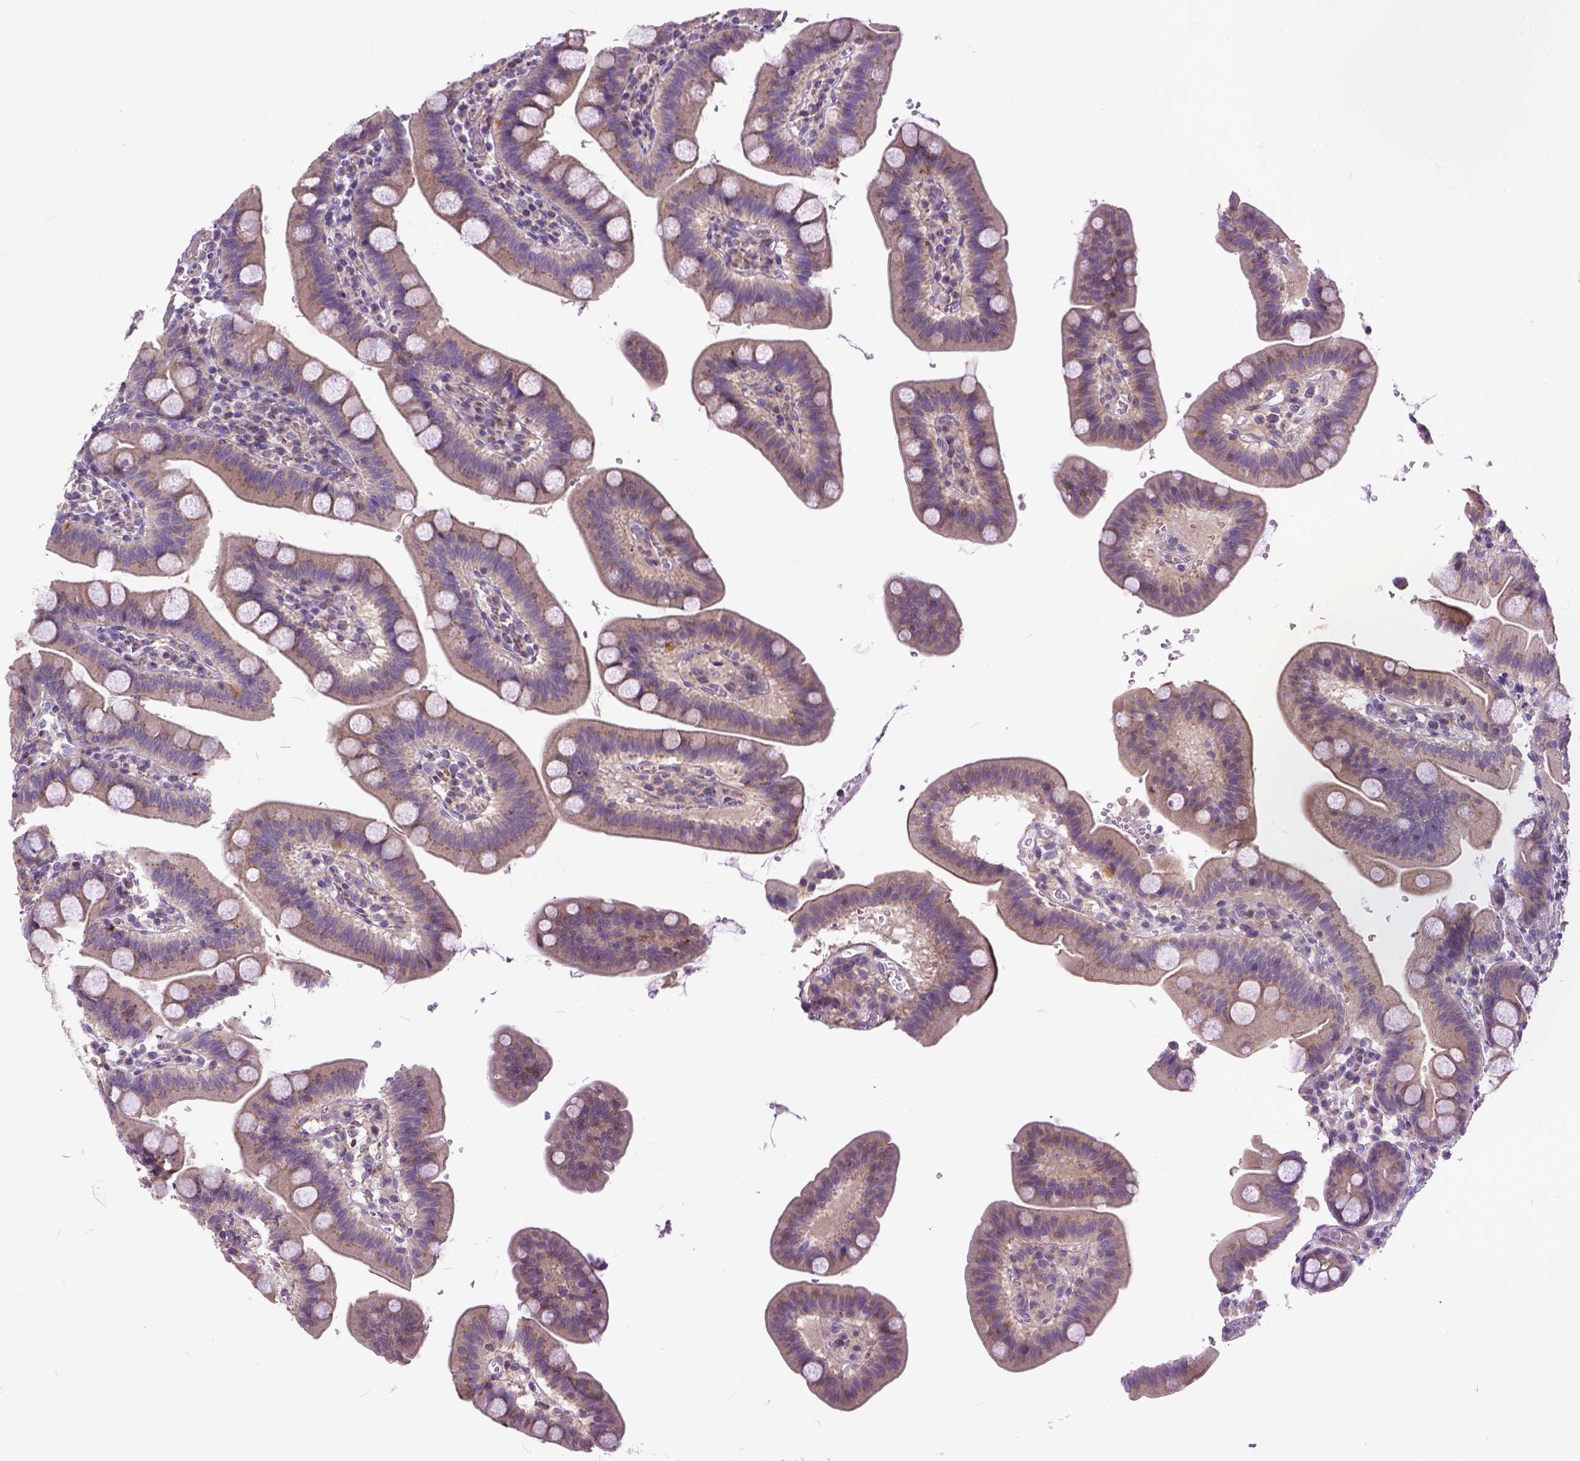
{"staining": {"intensity": "weak", "quantity": ">75%", "location": "cytoplasmic/membranous"}, "tissue": "duodenum", "cell_type": "Glandular cells", "image_type": "normal", "snomed": [{"axis": "morphology", "description": "Normal tissue, NOS"}, {"axis": "topography", "description": "Pancreas"}, {"axis": "topography", "description": "Duodenum"}], "caption": "Protein analysis of unremarkable duodenum shows weak cytoplasmic/membranous staining in approximately >75% of glandular cells.", "gene": "BANF2", "patient": {"sex": "male", "age": 59}}